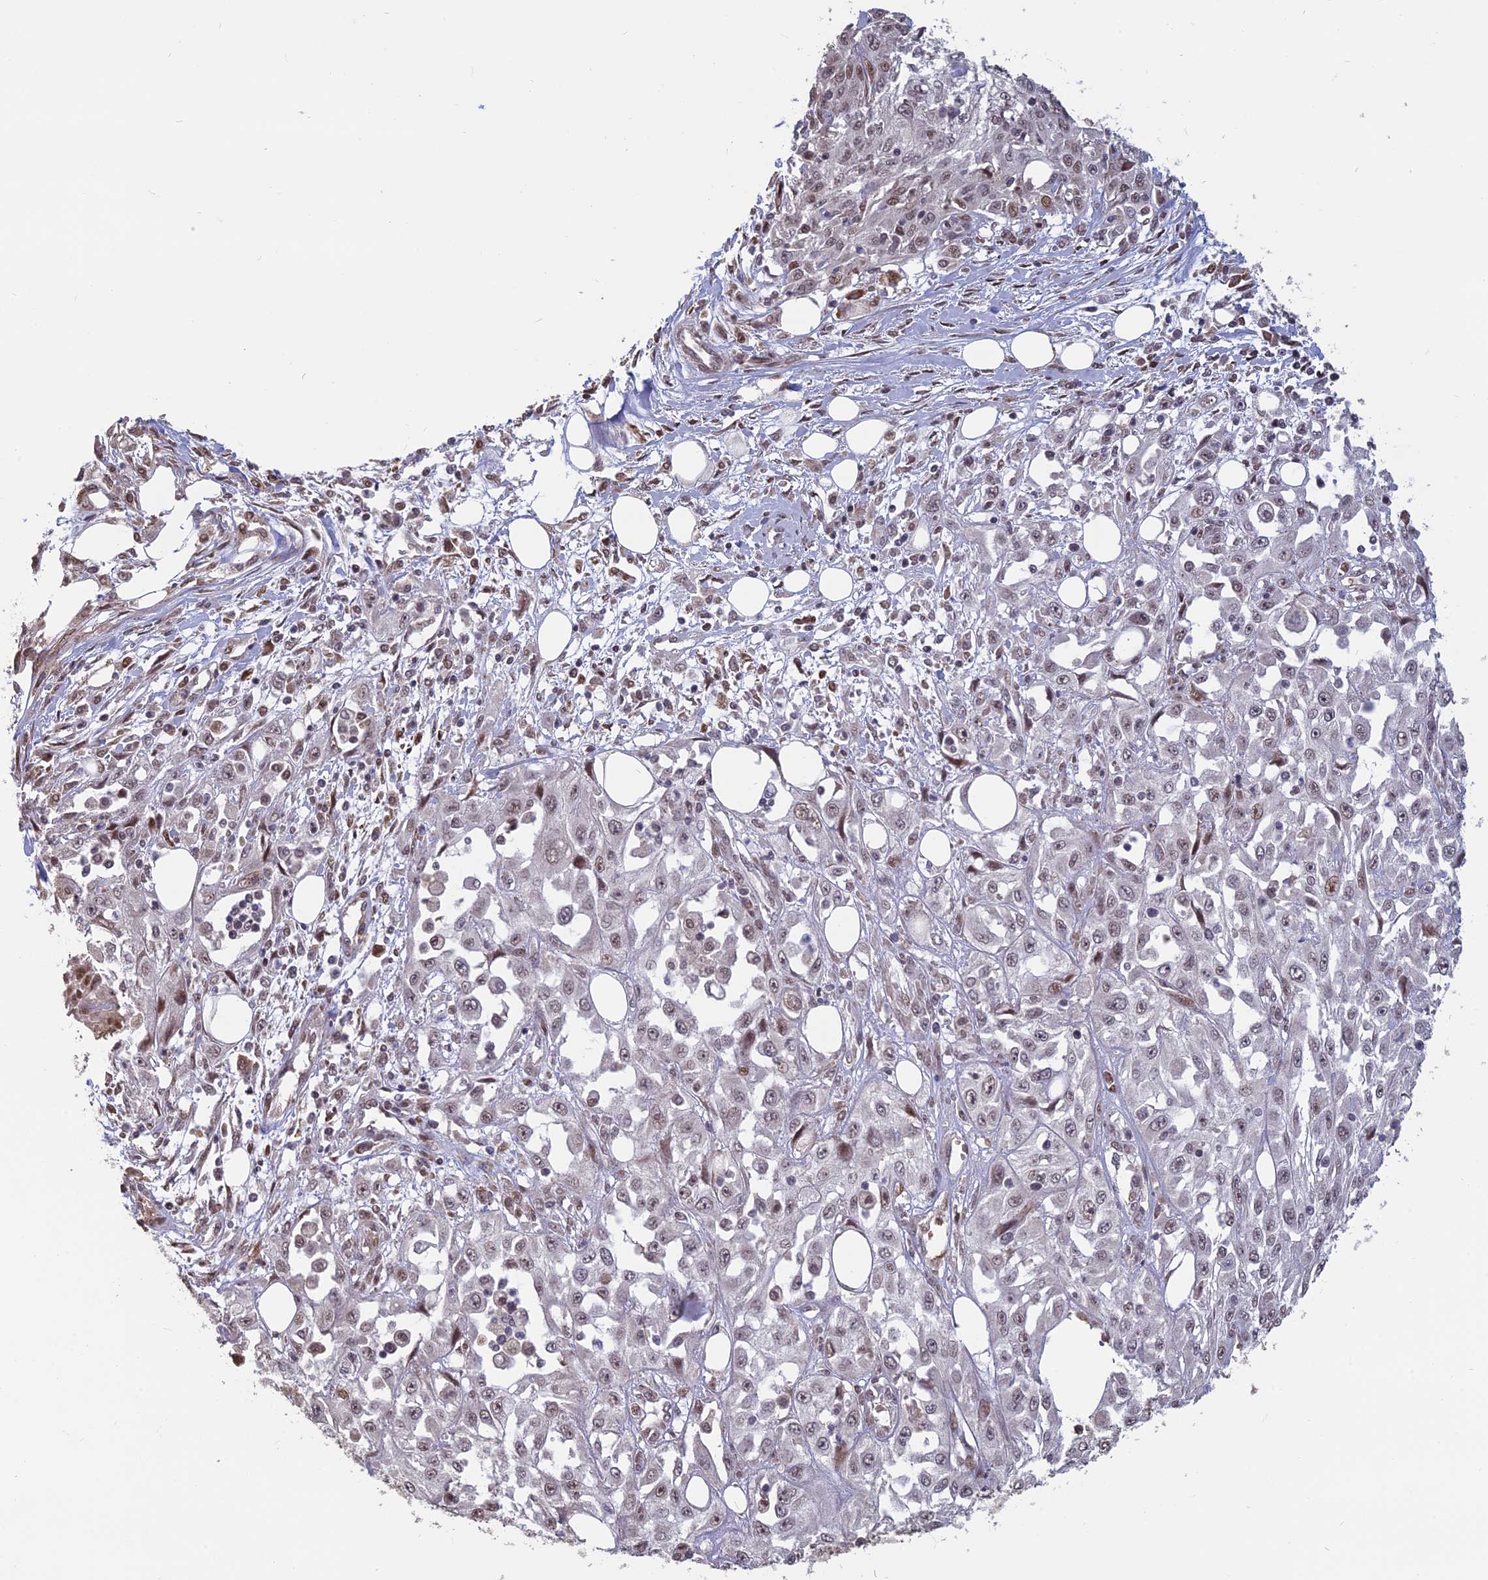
{"staining": {"intensity": "weak", "quantity": ">75%", "location": "nuclear"}, "tissue": "skin cancer", "cell_type": "Tumor cells", "image_type": "cancer", "snomed": [{"axis": "morphology", "description": "Squamous cell carcinoma, NOS"}, {"axis": "morphology", "description": "Squamous cell carcinoma, metastatic, NOS"}, {"axis": "topography", "description": "Skin"}, {"axis": "topography", "description": "Lymph node"}], "caption": "The image reveals immunohistochemical staining of skin cancer. There is weak nuclear positivity is appreciated in approximately >75% of tumor cells.", "gene": "MFAP1", "patient": {"sex": "male", "age": 75}}